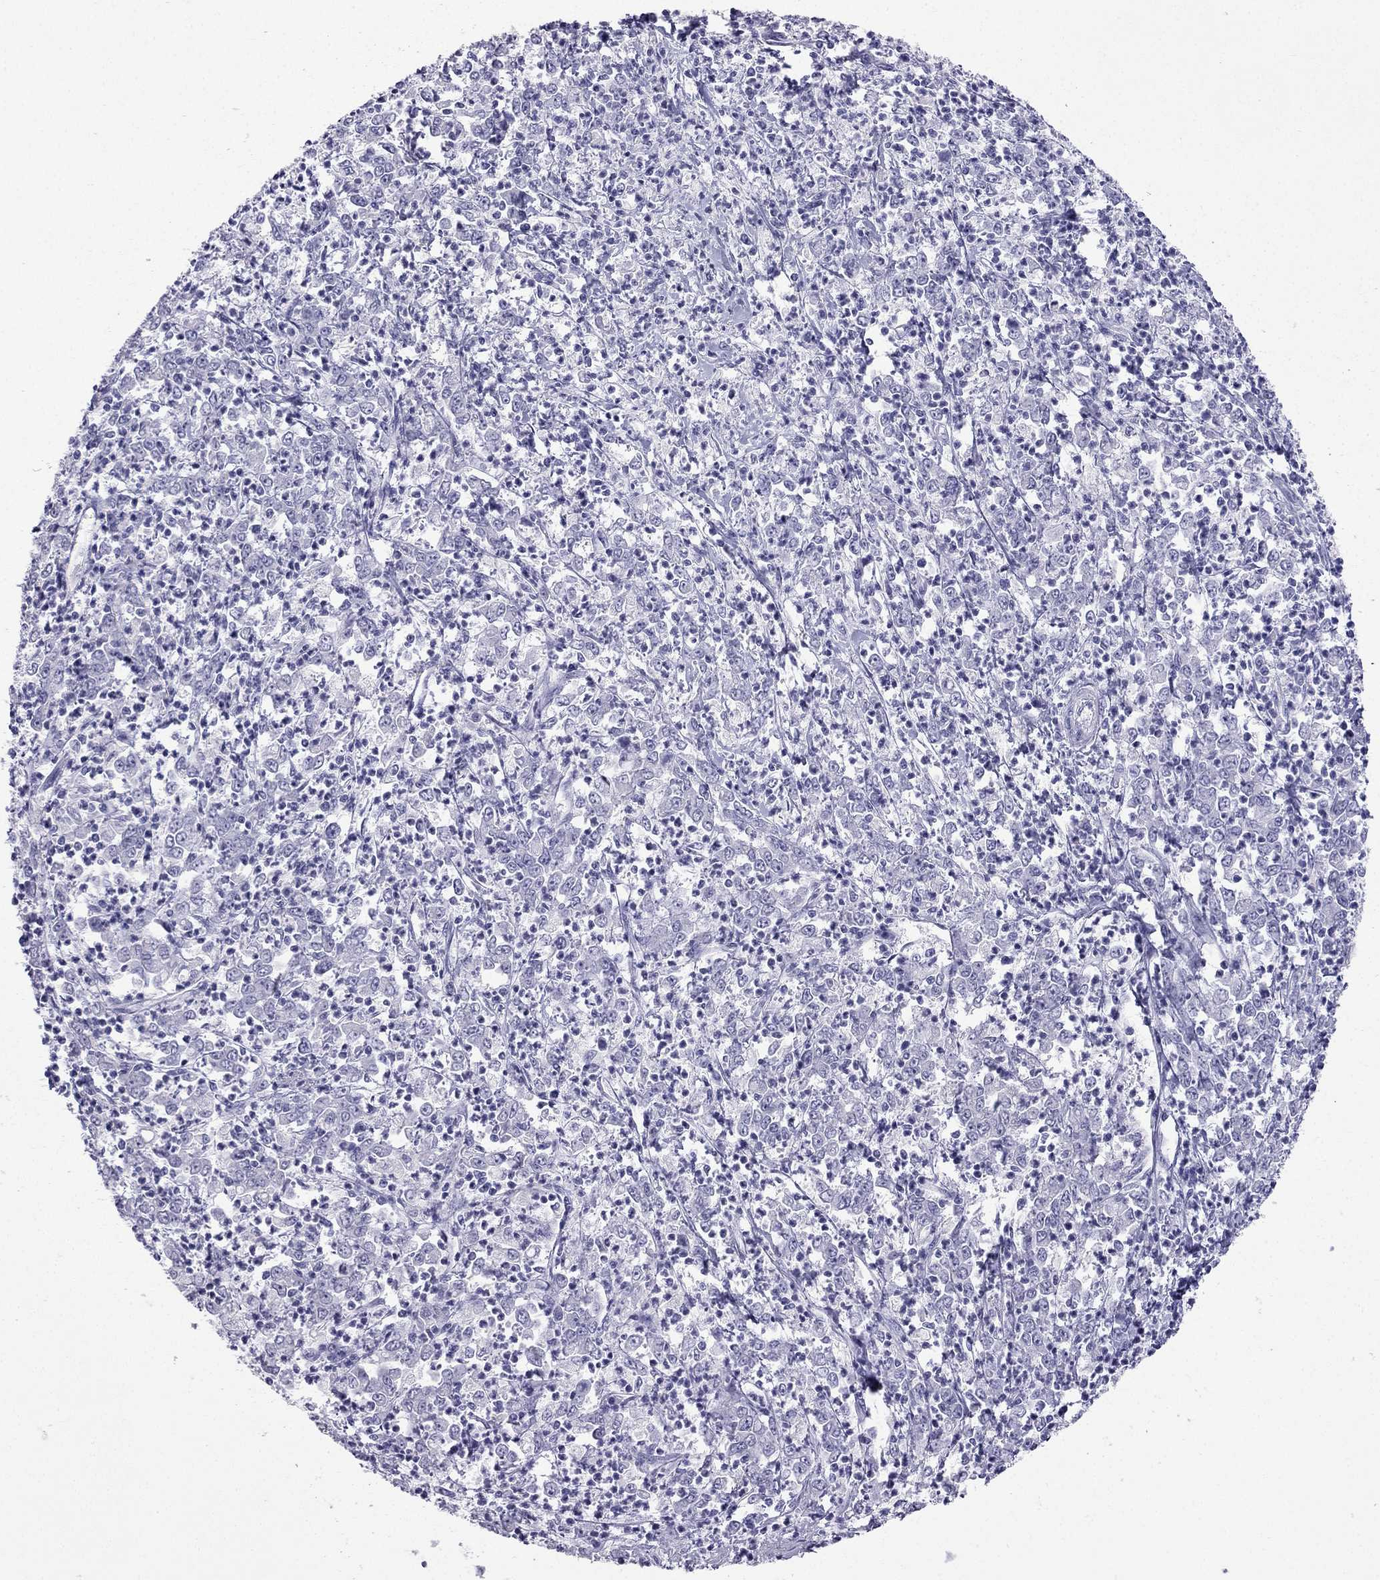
{"staining": {"intensity": "negative", "quantity": "none", "location": "none"}, "tissue": "stomach cancer", "cell_type": "Tumor cells", "image_type": "cancer", "snomed": [{"axis": "morphology", "description": "Adenocarcinoma, NOS"}, {"axis": "topography", "description": "Stomach, lower"}], "caption": "High magnification brightfield microscopy of adenocarcinoma (stomach) stained with DAB (brown) and counterstained with hematoxylin (blue): tumor cells show no significant staining. (DAB (3,3'-diaminobenzidine) IHC, high magnification).", "gene": "GJA8", "patient": {"sex": "female", "age": 71}}